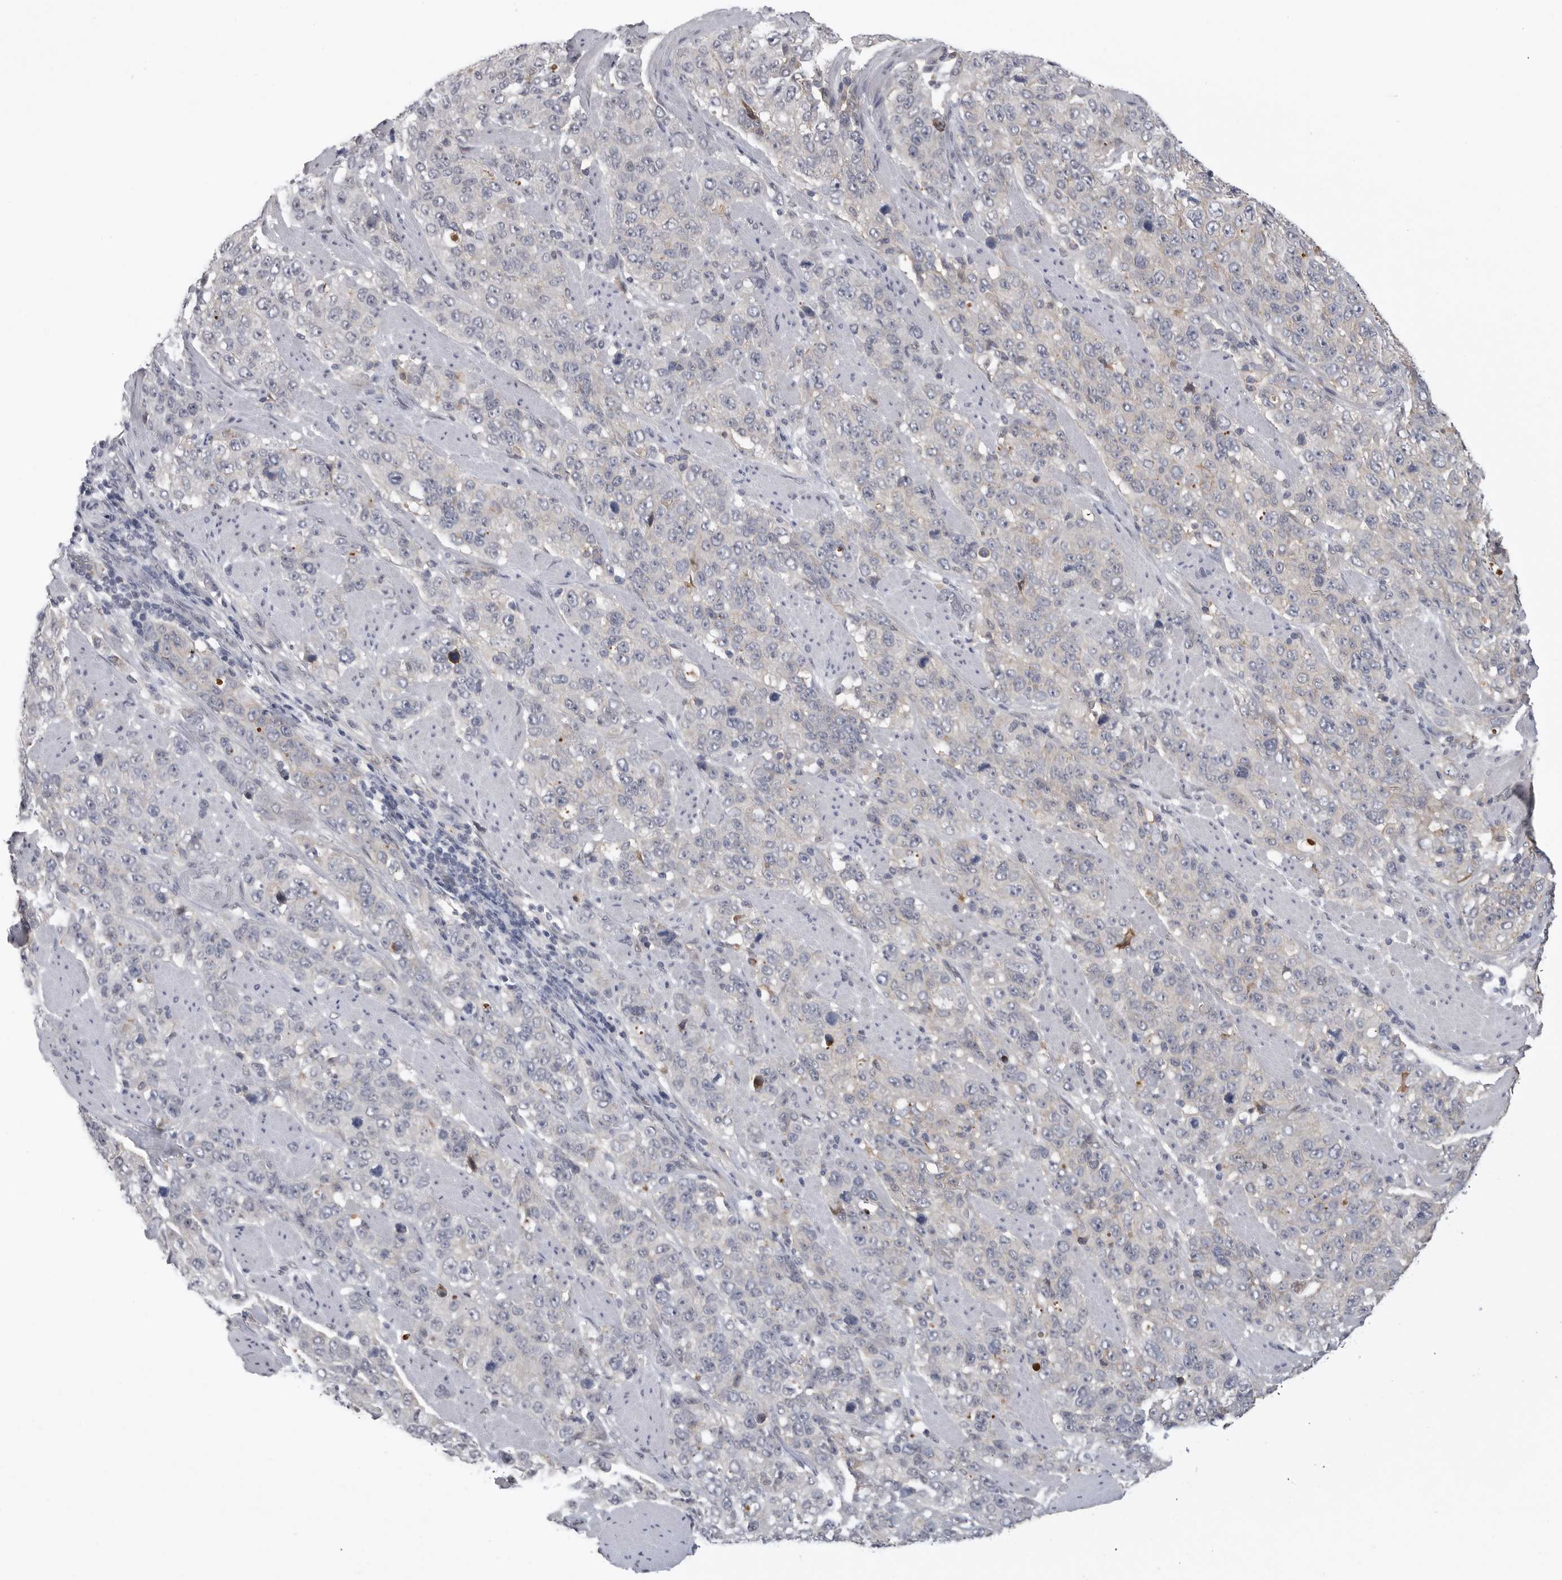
{"staining": {"intensity": "negative", "quantity": "none", "location": "none"}, "tissue": "stomach cancer", "cell_type": "Tumor cells", "image_type": "cancer", "snomed": [{"axis": "morphology", "description": "Adenocarcinoma, NOS"}, {"axis": "topography", "description": "Stomach"}], "caption": "The immunohistochemistry (IHC) image has no significant staining in tumor cells of stomach cancer (adenocarcinoma) tissue. The staining is performed using DAB (3,3'-diaminobenzidine) brown chromogen with nuclei counter-stained in using hematoxylin.", "gene": "NECTIN1", "patient": {"sex": "male", "age": 48}}